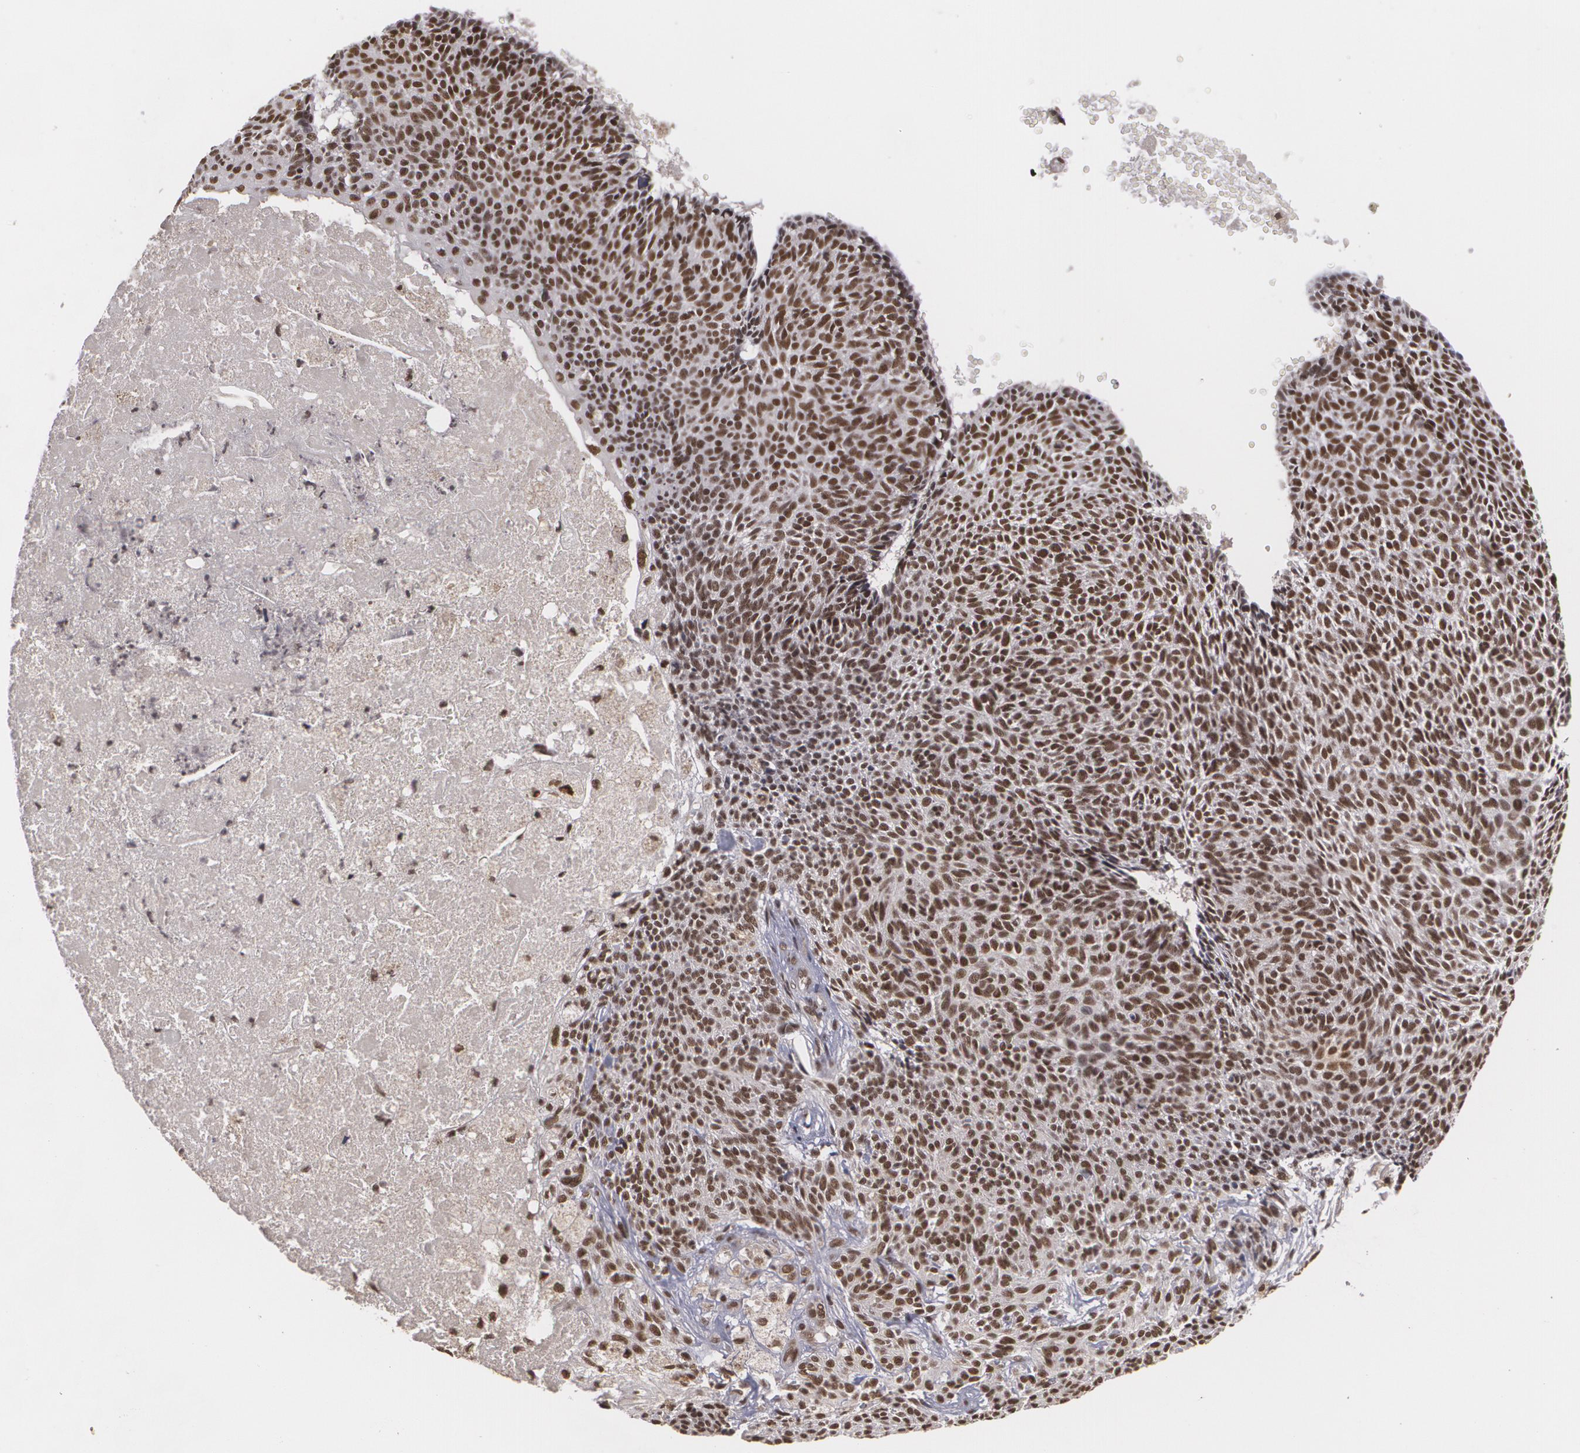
{"staining": {"intensity": "strong", "quantity": ">75%", "location": "nuclear"}, "tissue": "skin cancer", "cell_type": "Tumor cells", "image_type": "cancer", "snomed": [{"axis": "morphology", "description": "Basal cell carcinoma"}, {"axis": "topography", "description": "Skin"}], "caption": "An IHC image of tumor tissue is shown. Protein staining in brown highlights strong nuclear positivity in basal cell carcinoma (skin) within tumor cells.", "gene": "RXRB", "patient": {"sex": "male", "age": 84}}